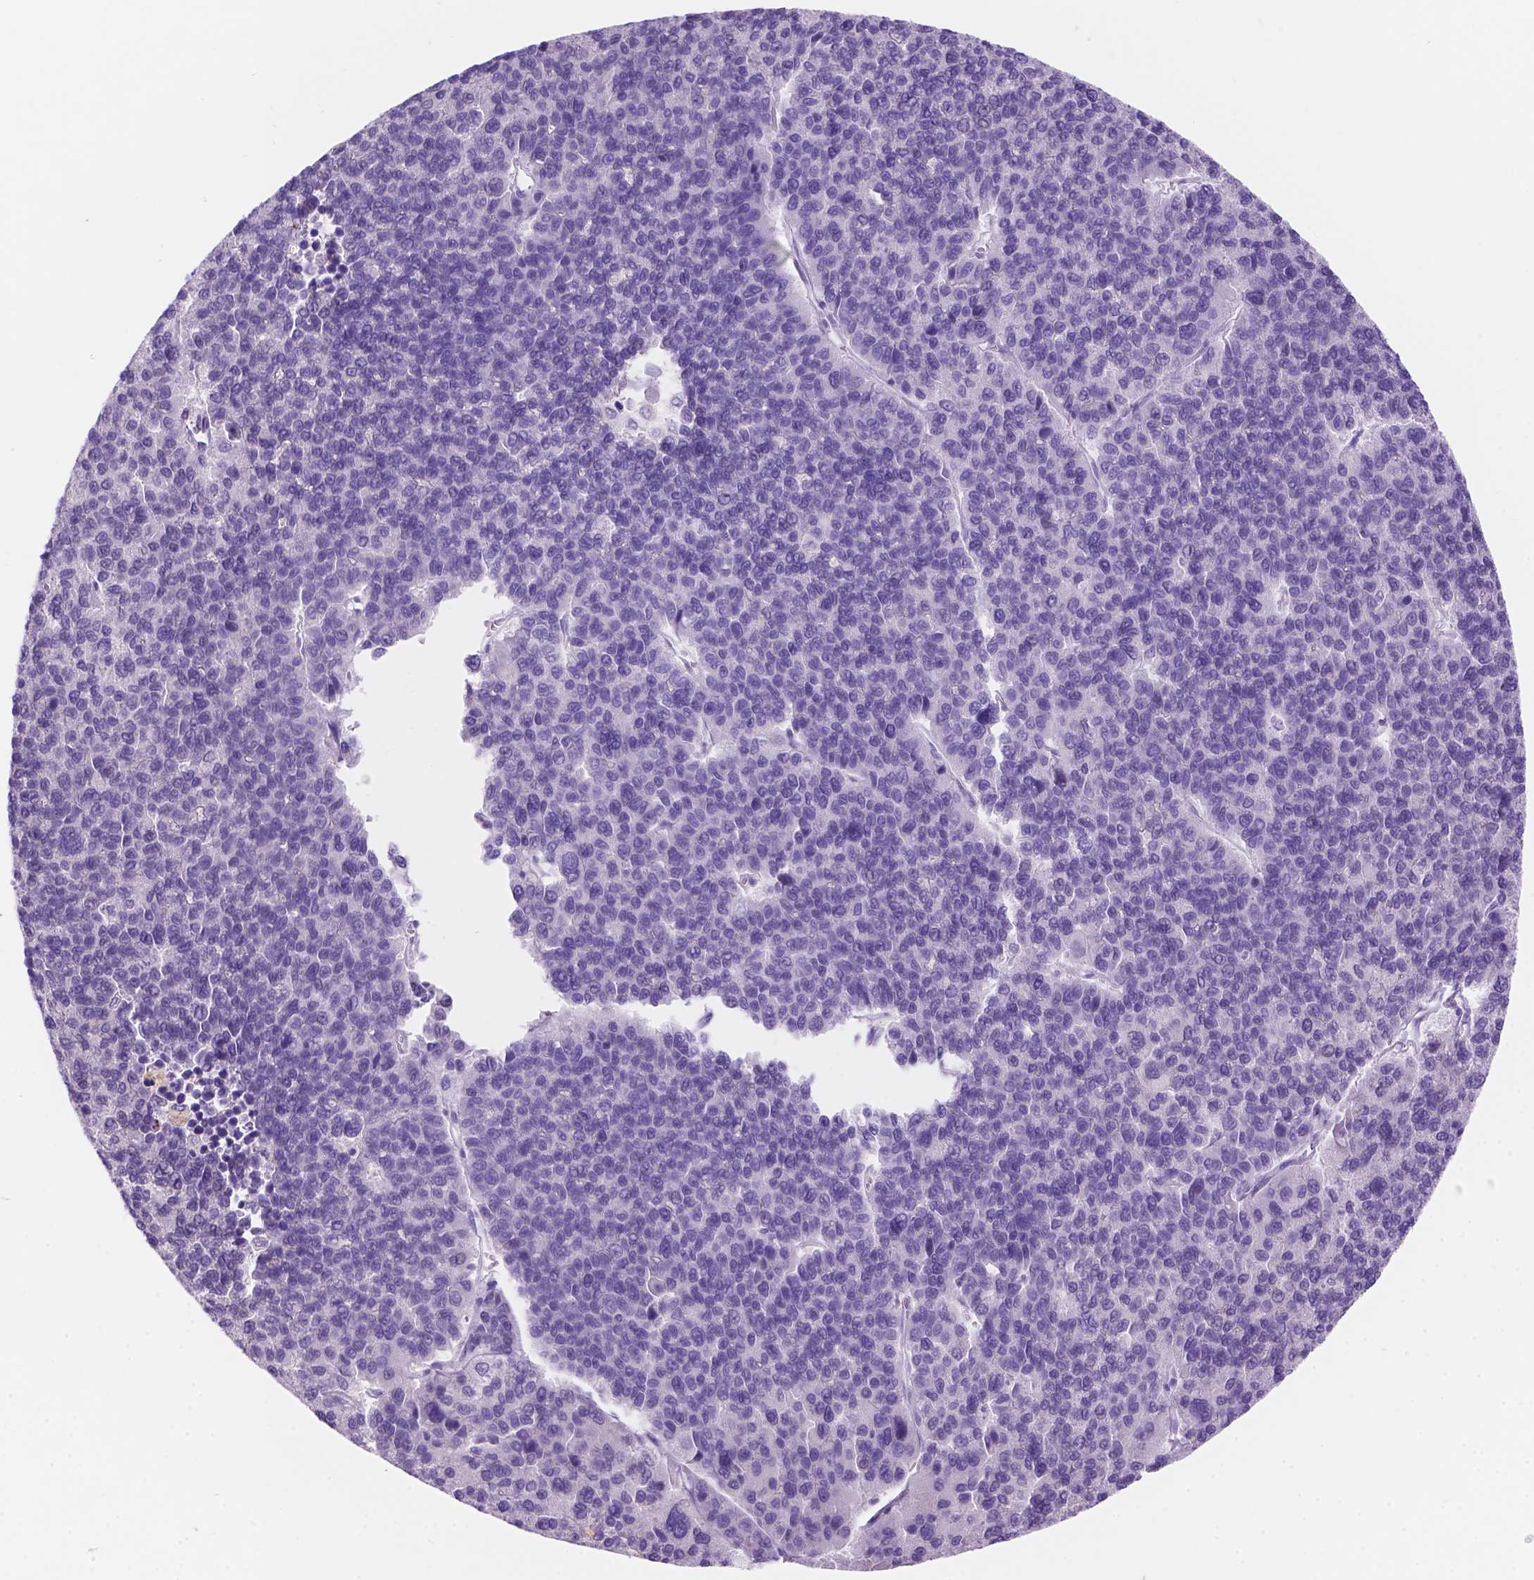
{"staining": {"intensity": "negative", "quantity": "none", "location": "none"}, "tissue": "liver cancer", "cell_type": "Tumor cells", "image_type": "cancer", "snomed": [{"axis": "morphology", "description": "Carcinoma, Hepatocellular, NOS"}, {"axis": "topography", "description": "Liver"}], "caption": "This is an immunohistochemistry histopathology image of human liver cancer (hepatocellular carcinoma). There is no expression in tumor cells.", "gene": "DMWD", "patient": {"sex": "female", "age": 41}}